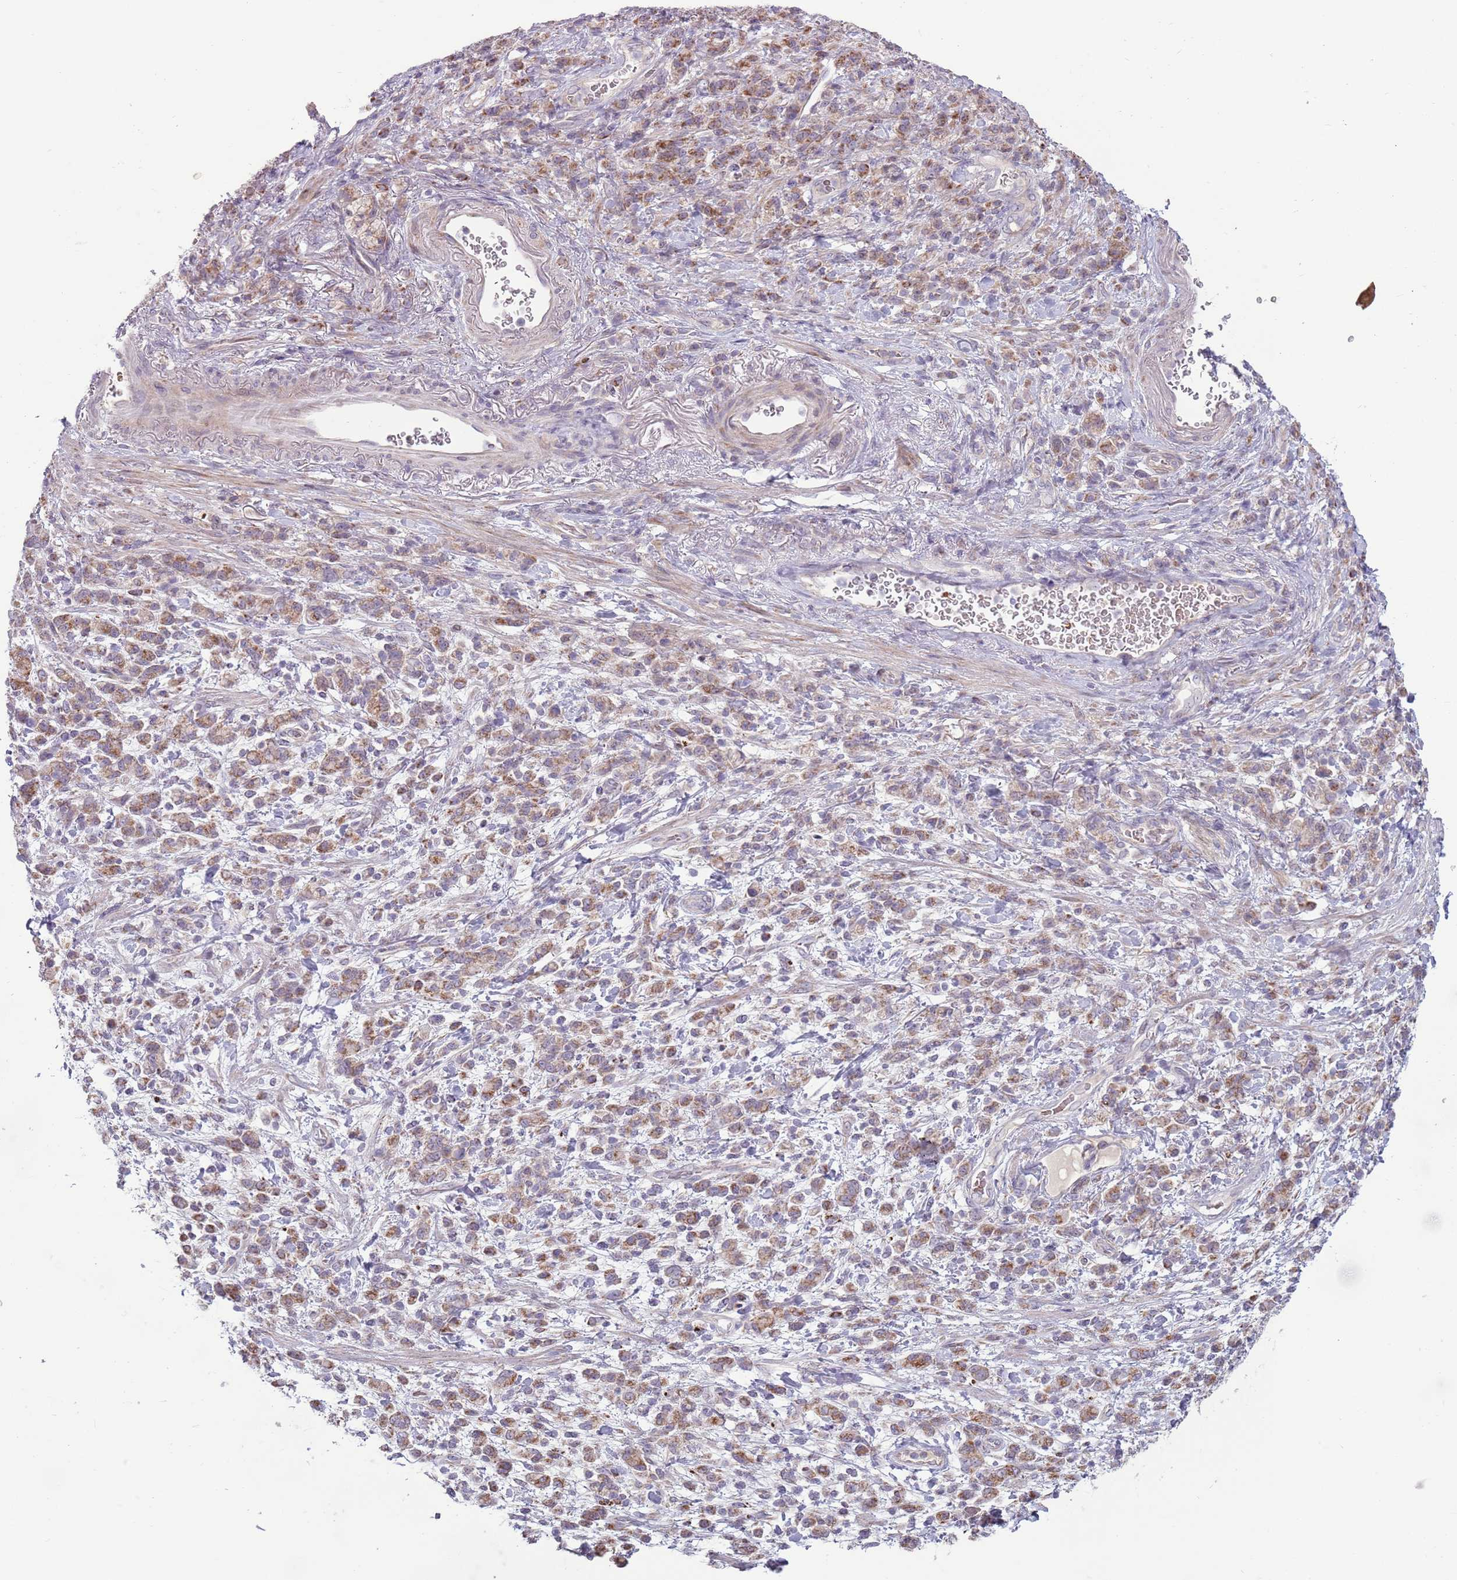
{"staining": {"intensity": "moderate", "quantity": ">75%", "location": "cytoplasmic/membranous"}, "tissue": "stomach cancer", "cell_type": "Tumor cells", "image_type": "cancer", "snomed": [{"axis": "morphology", "description": "Adenocarcinoma, NOS"}, {"axis": "topography", "description": "Stomach"}], "caption": "Moderate cytoplasmic/membranous expression is present in approximately >75% of tumor cells in stomach cancer (adenocarcinoma).", "gene": "ZNF530", "patient": {"sex": "male", "age": 77}}